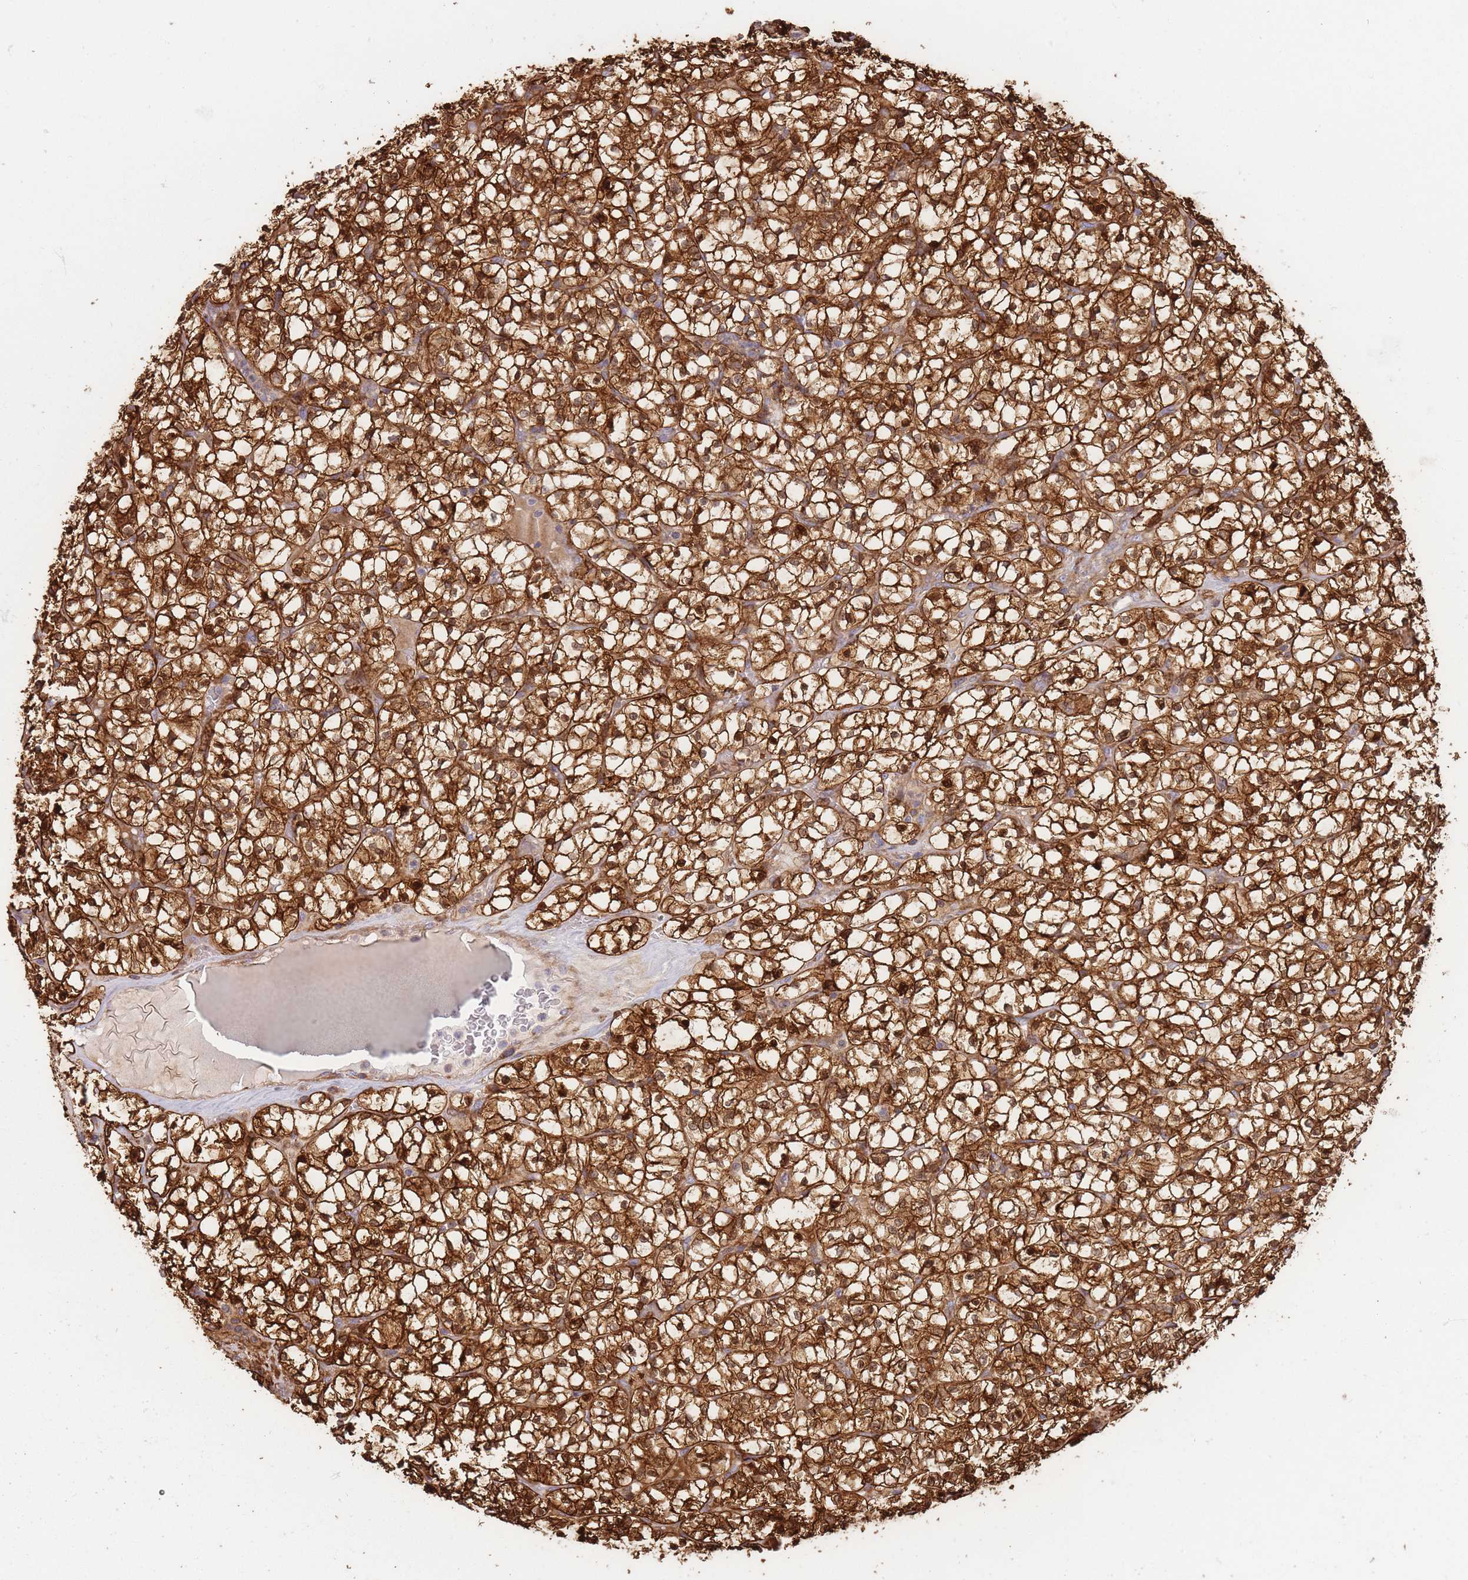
{"staining": {"intensity": "strong", "quantity": ">75%", "location": "cytoplasmic/membranous,nuclear"}, "tissue": "renal cancer", "cell_type": "Tumor cells", "image_type": "cancer", "snomed": [{"axis": "morphology", "description": "Adenocarcinoma, NOS"}, {"axis": "topography", "description": "Kidney"}], "caption": "Protein expression by immunohistochemistry displays strong cytoplasmic/membranous and nuclear positivity in approximately >75% of tumor cells in renal cancer (adenocarcinoma). (DAB (3,3'-diaminobenzidine) = brown stain, brightfield microscopy at high magnification).", "gene": "PPP3R2", "patient": {"sex": "female", "age": 64}}